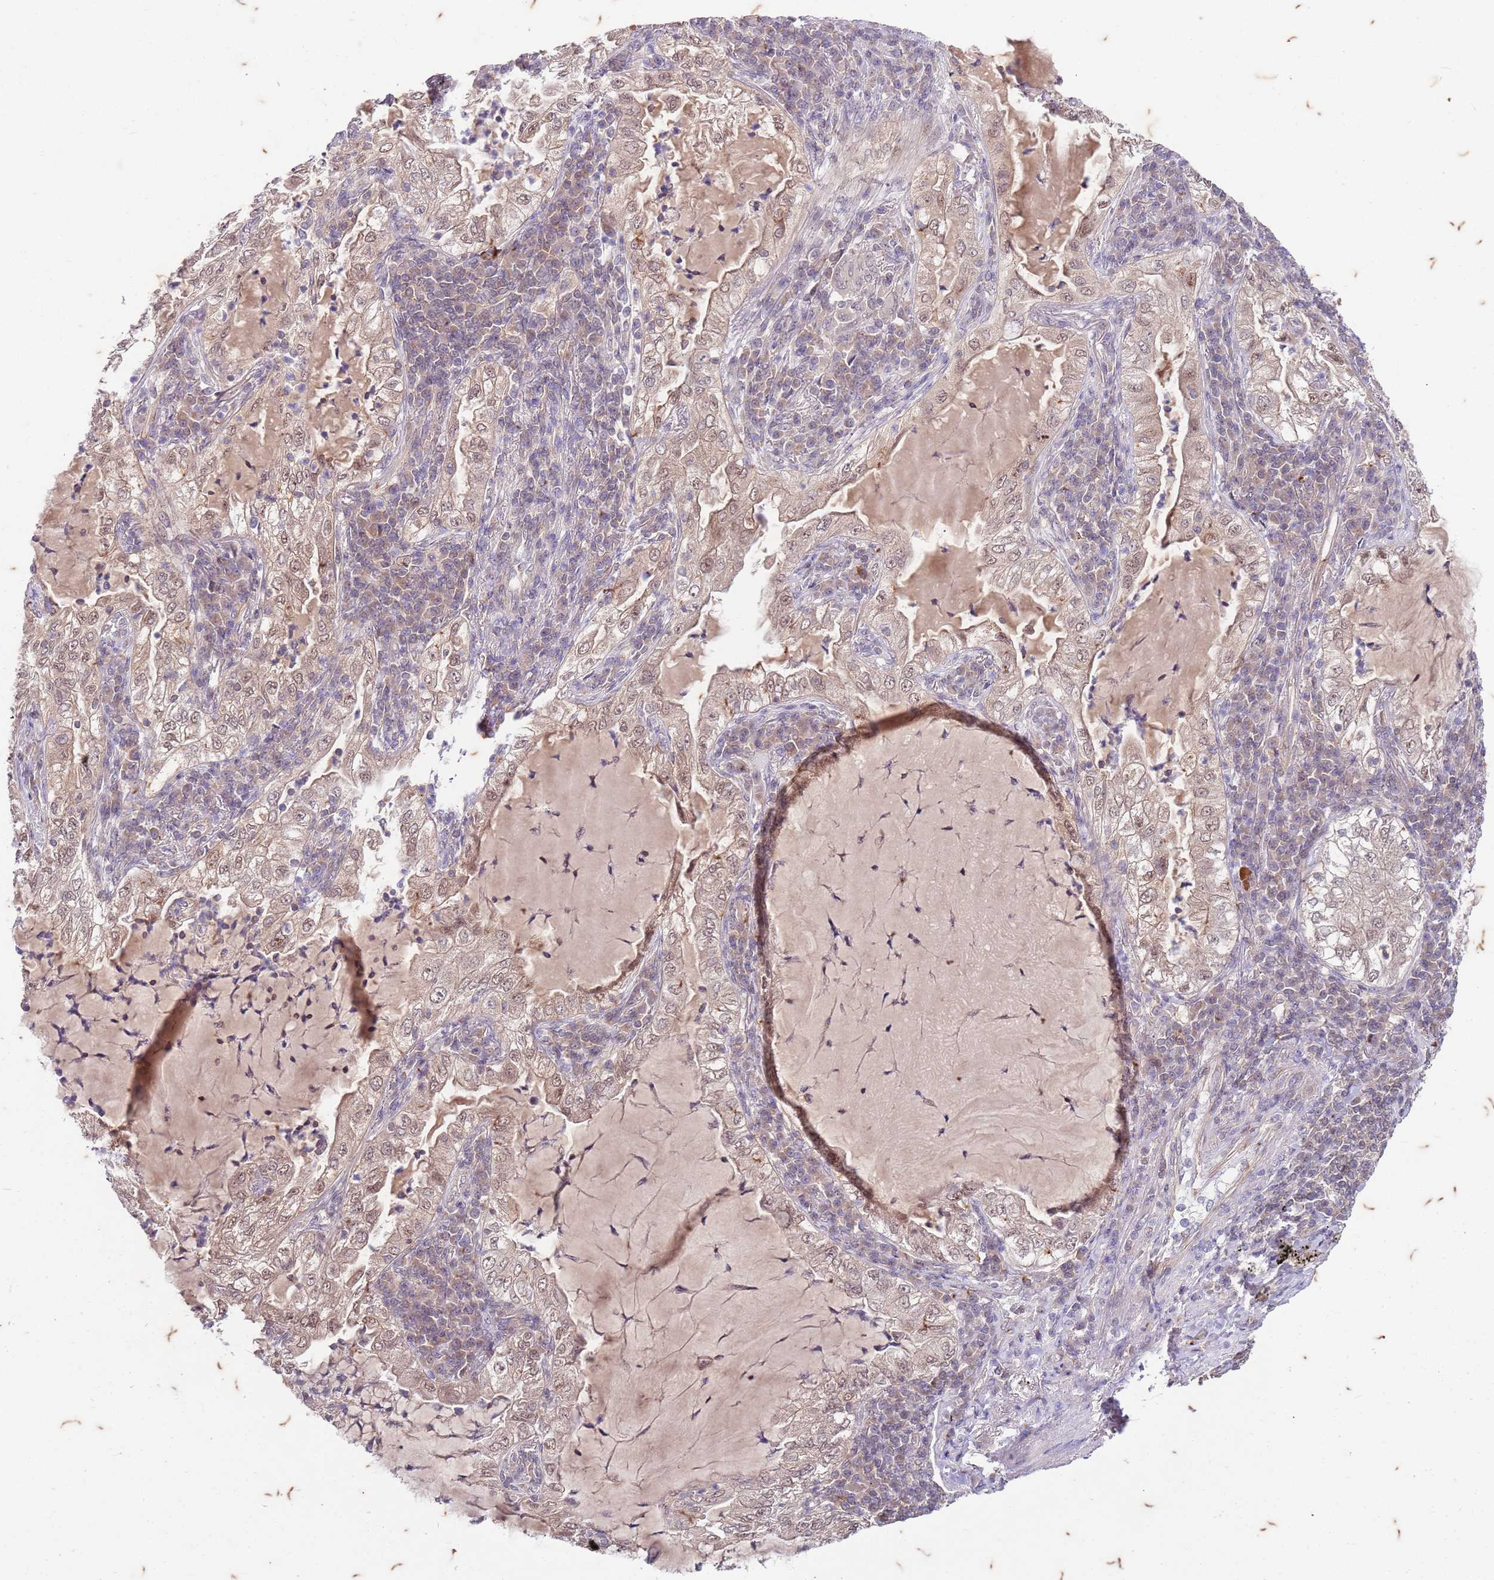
{"staining": {"intensity": "weak", "quantity": ">75%", "location": "cytoplasmic/membranous,nuclear"}, "tissue": "lung cancer", "cell_type": "Tumor cells", "image_type": "cancer", "snomed": [{"axis": "morphology", "description": "Adenocarcinoma, NOS"}, {"axis": "topography", "description": "Lung"}], "caption": "Adenocarcinoma (lung) stained with immunohistochemistry (IHC) displays weak cytoplasmic/membranous and nuclear positivity in about >75% of tumor cells.", "gene": "RAPGEF3", "patient": {"sex": "female", "age": 73}}